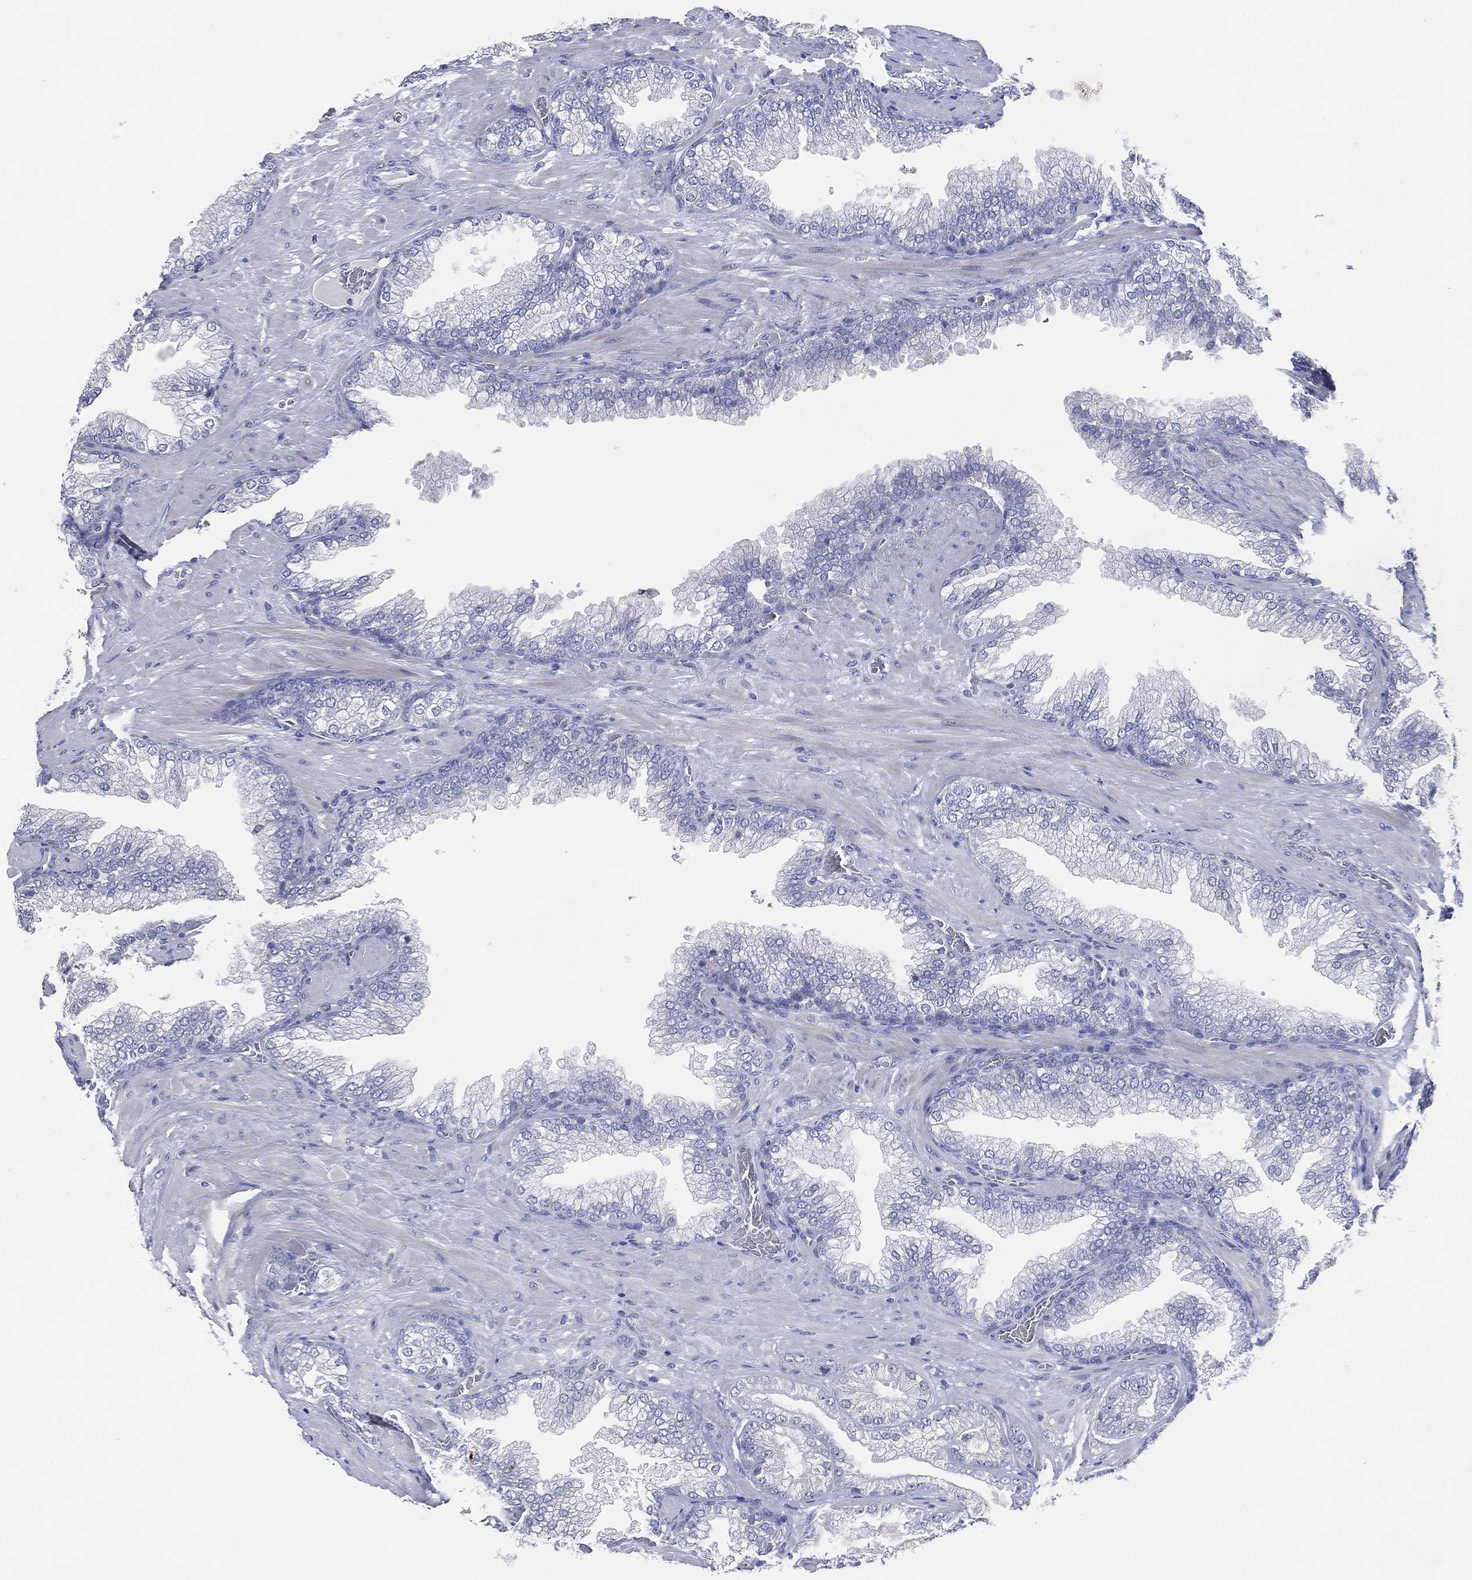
{"staining": {"intensity": "negative", "quantity": "none", "location": "none"}, "tissue": "prostate cancer", "cell_type": "Tumor cells", "image_type": "cancer", "snomed": [{"axis": "morphology", "description": "Adenocarcinoma, Low grade"}, {"axis": "topography", "description": "Prostate"}], "caption": "DAB immunohistochemical staining of prostate cancer (adenocarcinoma (low-grade)) demonstrates no significant expression in tumor cells. The staining was performed using DAB to visualize the protein expression in brown, while the nuclei were stained in blue with hematoxylin (Magnification: 20x).", "gene": "DNAH6", "patient": {"sex": "male", "age": 57}}